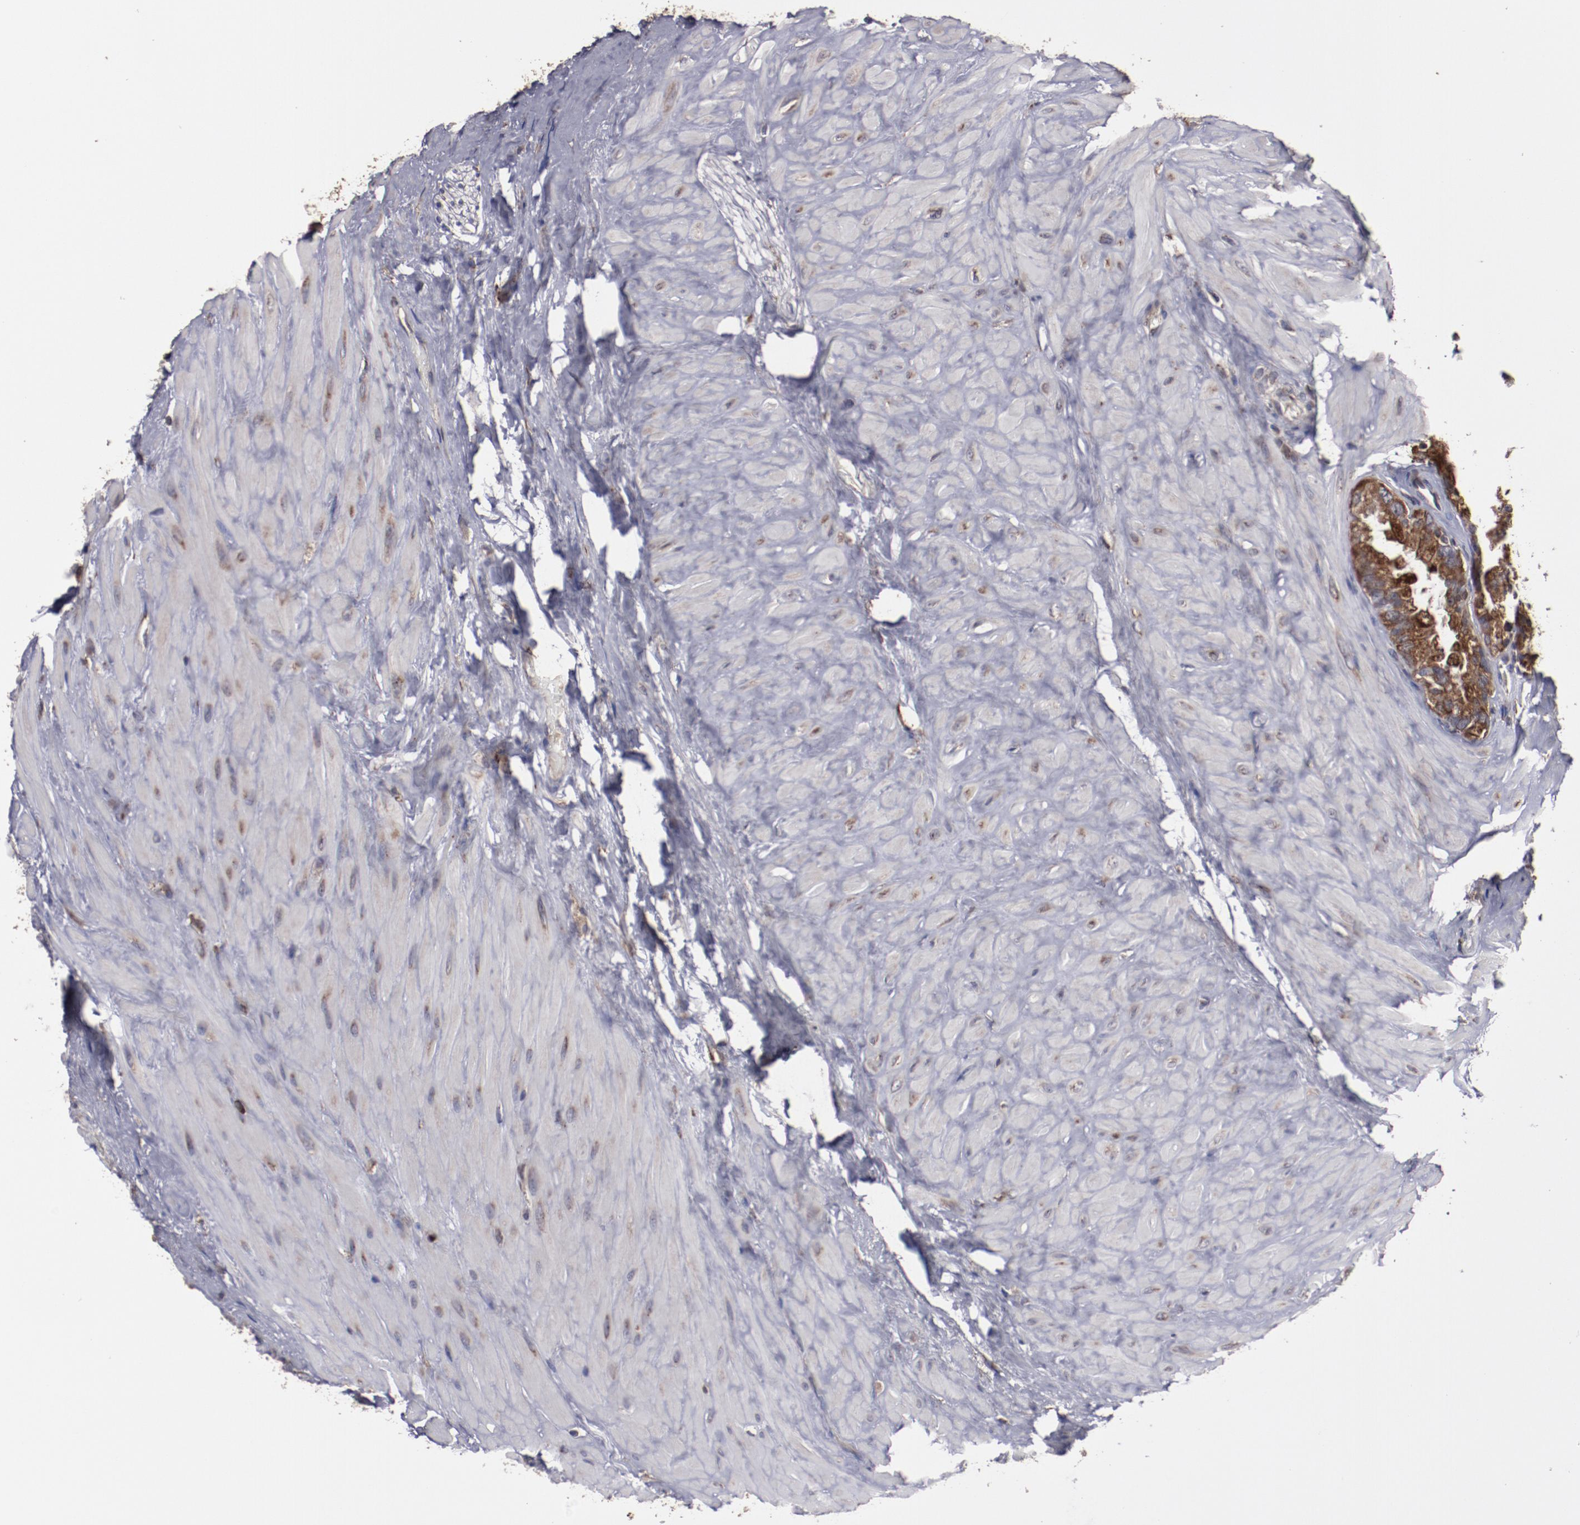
{"staining": {"intensity": "moderate", "quantity": ">75%", "location": "cytoplasmic/membranous"}, "tissue": "seminal vesicle", "cell_type": "Glandular cells", "image_type": "normal", "snomed": [{"axis": "morphology", "description": "Normal tissue, NOS"}, {"axis": "morphology", "description": "Inflammation, NOS"}, {"axis": "topography", "description": "Urinary bladder"}, {"axis": "topography", "description": "Prostate"}, {"axis": "topography", "description": "Seminal veicle"}], "caption": "A medium amount of moderate cytoplasmic/membranous positivity is seen in approximately >75% of glandular cells in normal seminal vesicle. (brown staining indicates protein expression, while blue staining denotes nuclei).", "gene": "RPS4X", "patient": {"sex": "male", "age": 82}}